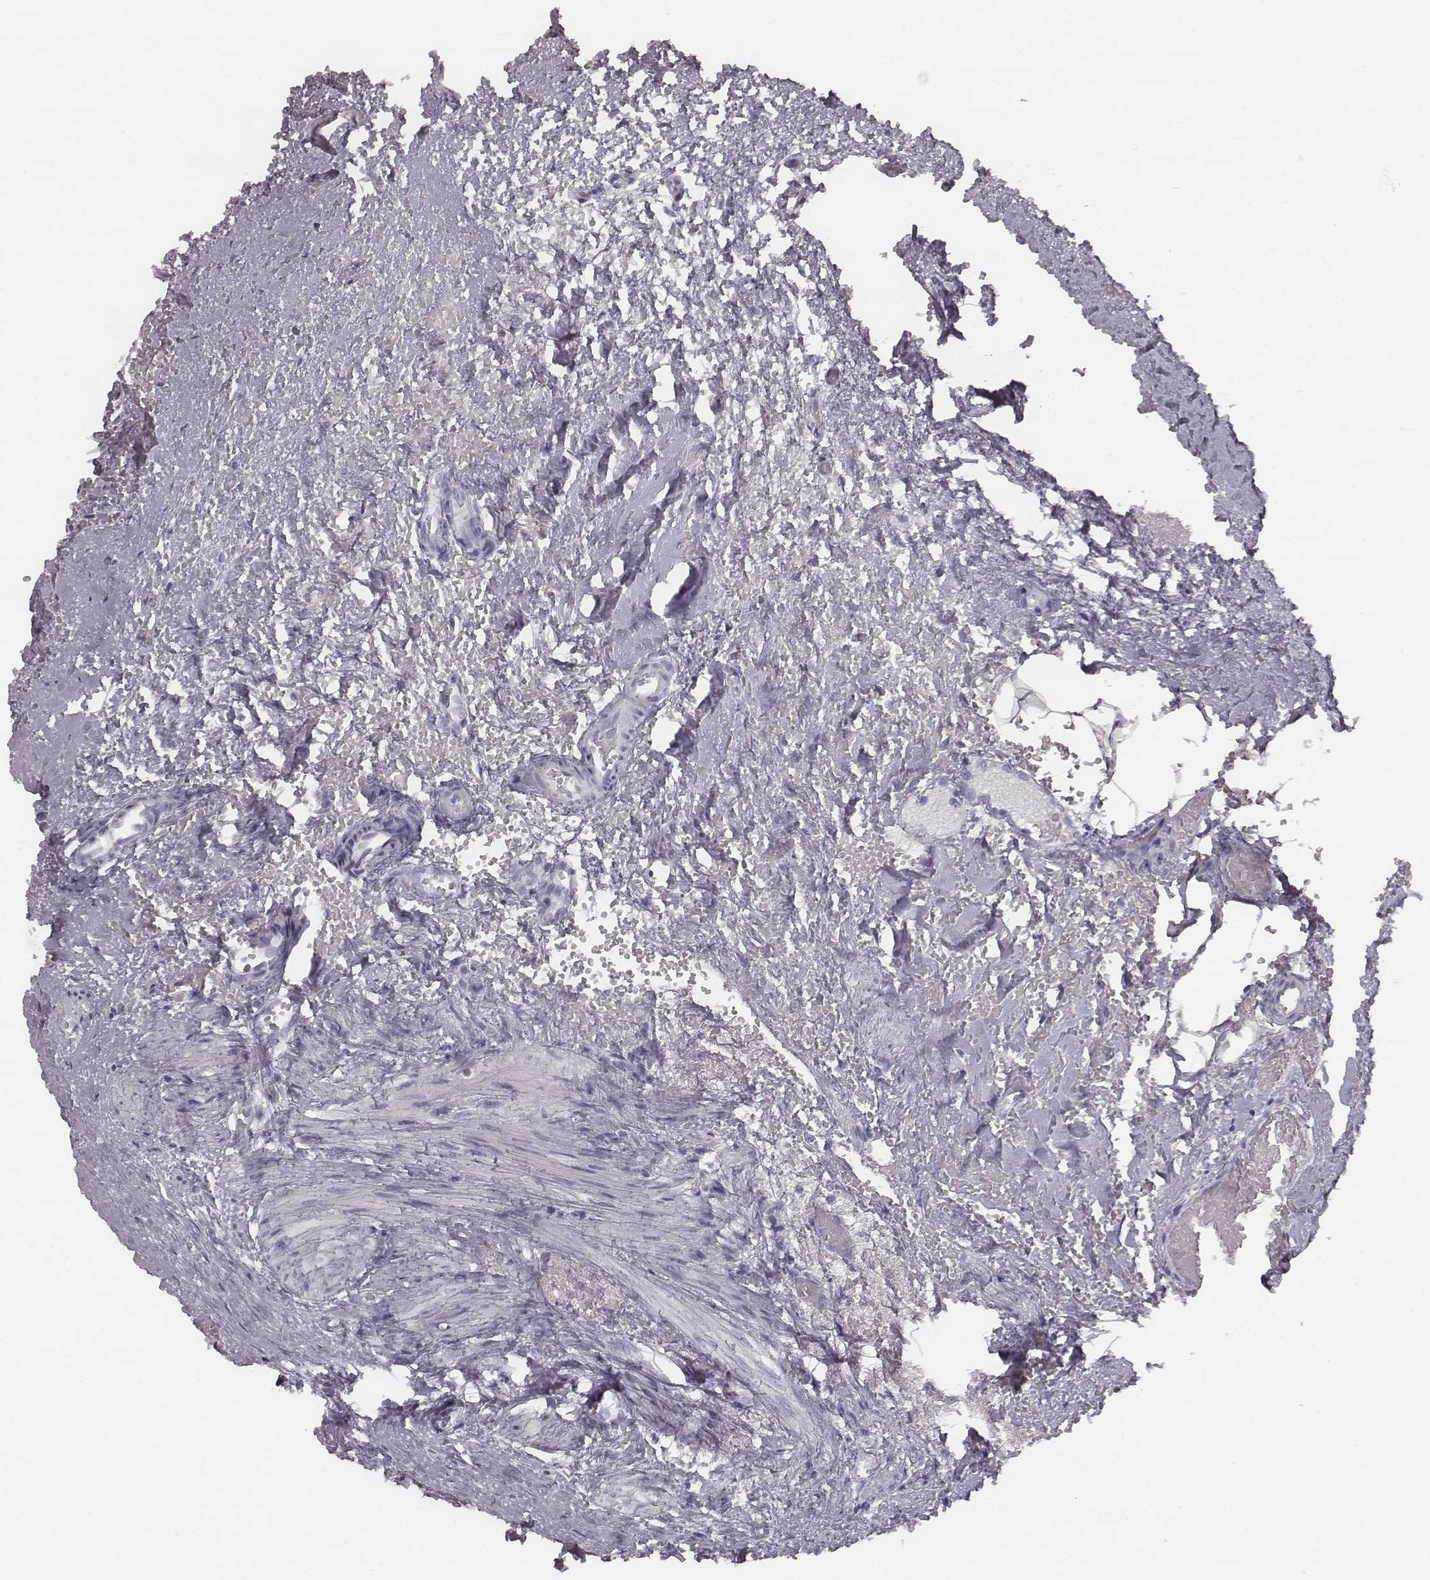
{"staining": {"intensity": "negative", "quantity": "none", "location": "none"}, "tissue": "ovary", "cell_type": "Follicle cells", "image_type": "normal", "snomed": [{"axis": "morphology", "description": "Normal tissue, NOS"}, {"axis": "topography", "description": "Ovary"}], "caption": "This is an immunohistochemistry micrograph of unremarkable human ovary. There is no expression in follicle cells.", "gene": "ENSG00000285837", "patient": {"sex": "female", "age": 46}}